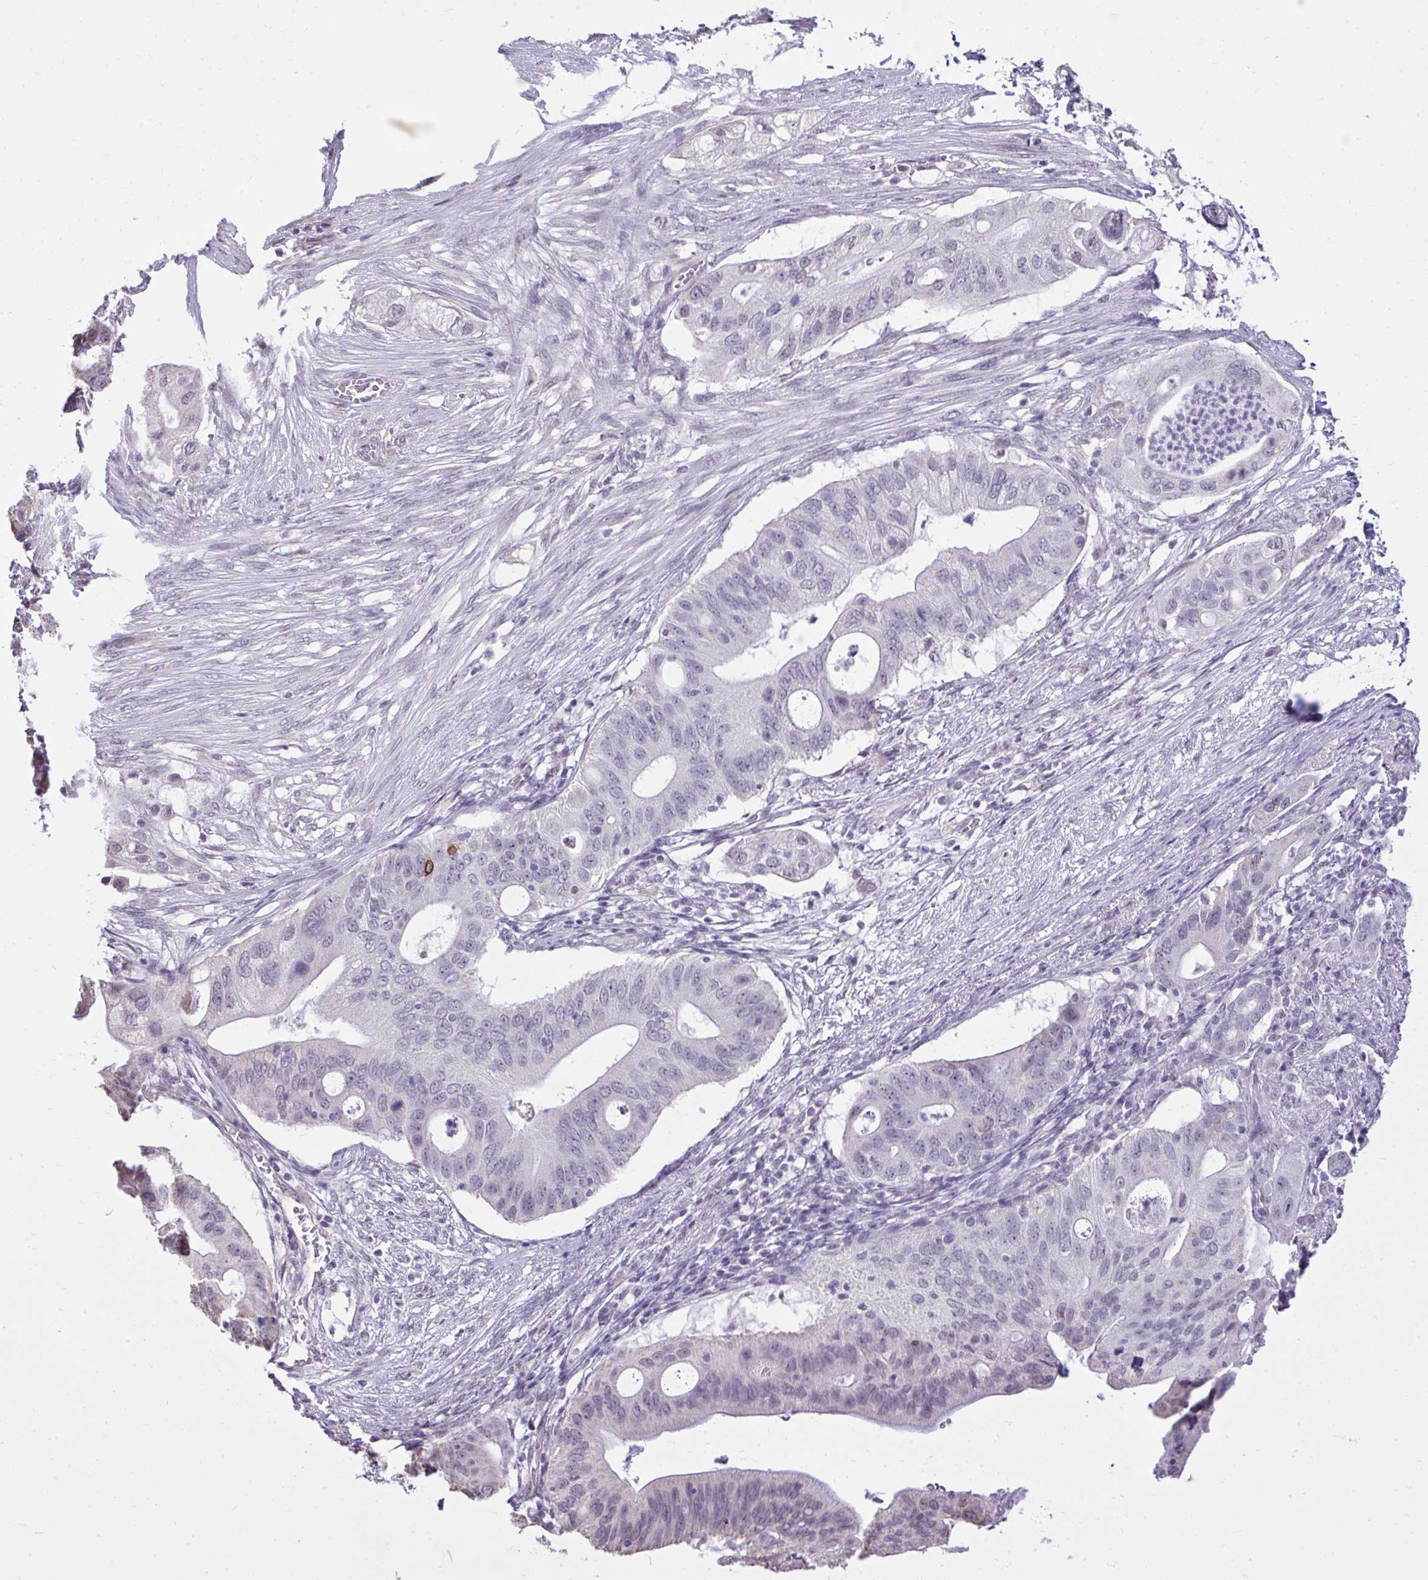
{"staining": {"intensity": "negative", "quantity": "none", "location": "none"}, "tissue": "pancreatic cancer", "cell_type": "Tumor cells", "image_type": "cancer", "snomed": [{"axis": "morphology", "description": "Adenocarcinoma, NOS"}, {"axis": "topography", "description": "Pancreas"}], "caption": "Histopathology image shows no significant protein positivity in tumor cells of pancreatic cancer.", "gene": "NPPA", "patient": {"sex": "female", "age": 72}}